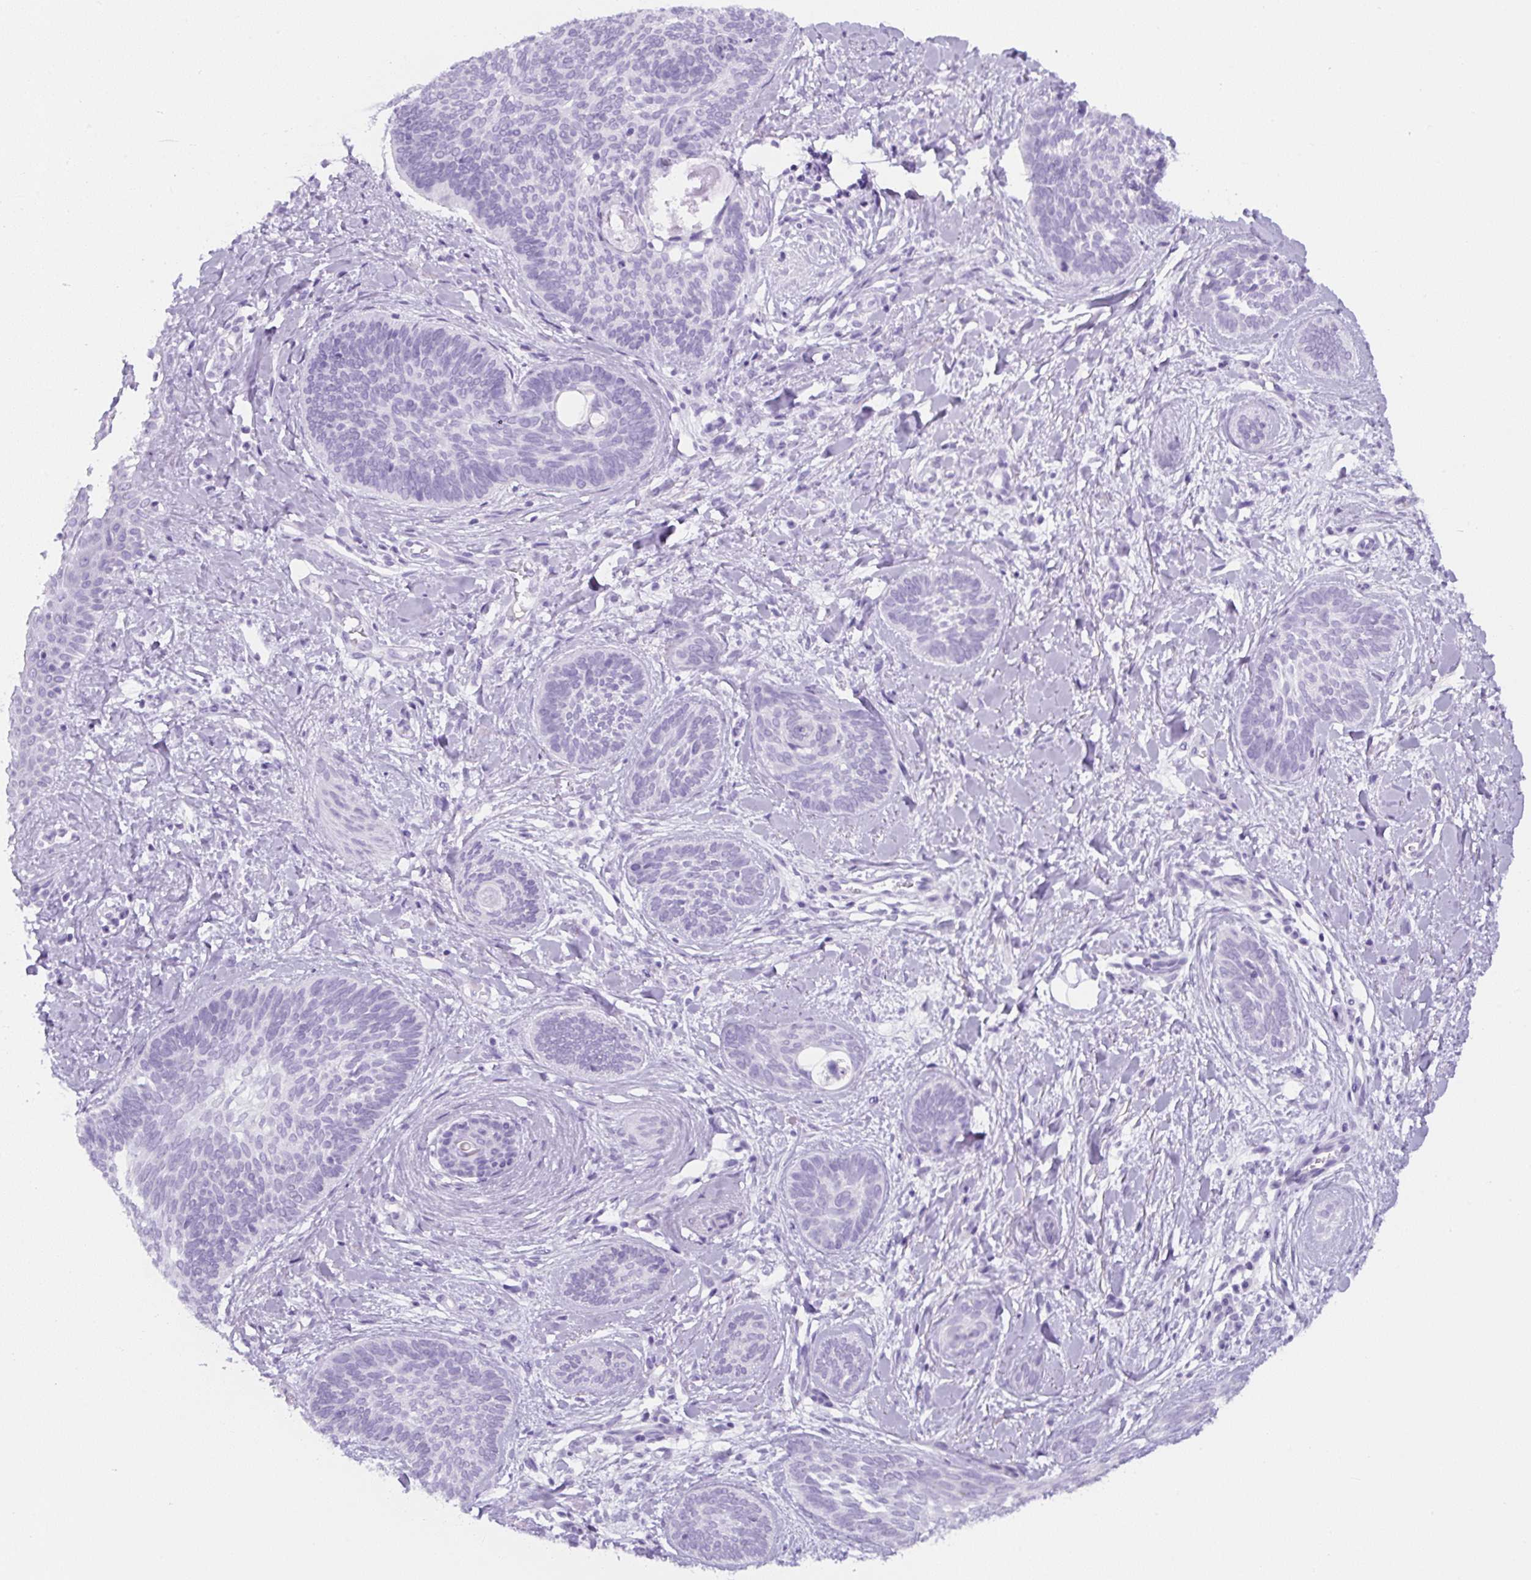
{"staining": {"intensity": "negative", "quantity": "none", "location": "none"}, "tissue": "skin cancer", "cell_type": "Tumor cells", "image_type": "cancer", "snomed": [{"axis": "morphology", "description": "Basal cell carcinoma"}, {"axis": "topography", "description": "Skin"}], "caption": "DAB (3,3'-diaminobenzidine) immunohistochemical staining of basal cell carcinoma (skin) demonstrates no significant positivity in tumor cells.", "gene": "ADAMTS19", "patient": {"sex": "female", "age": 81}}